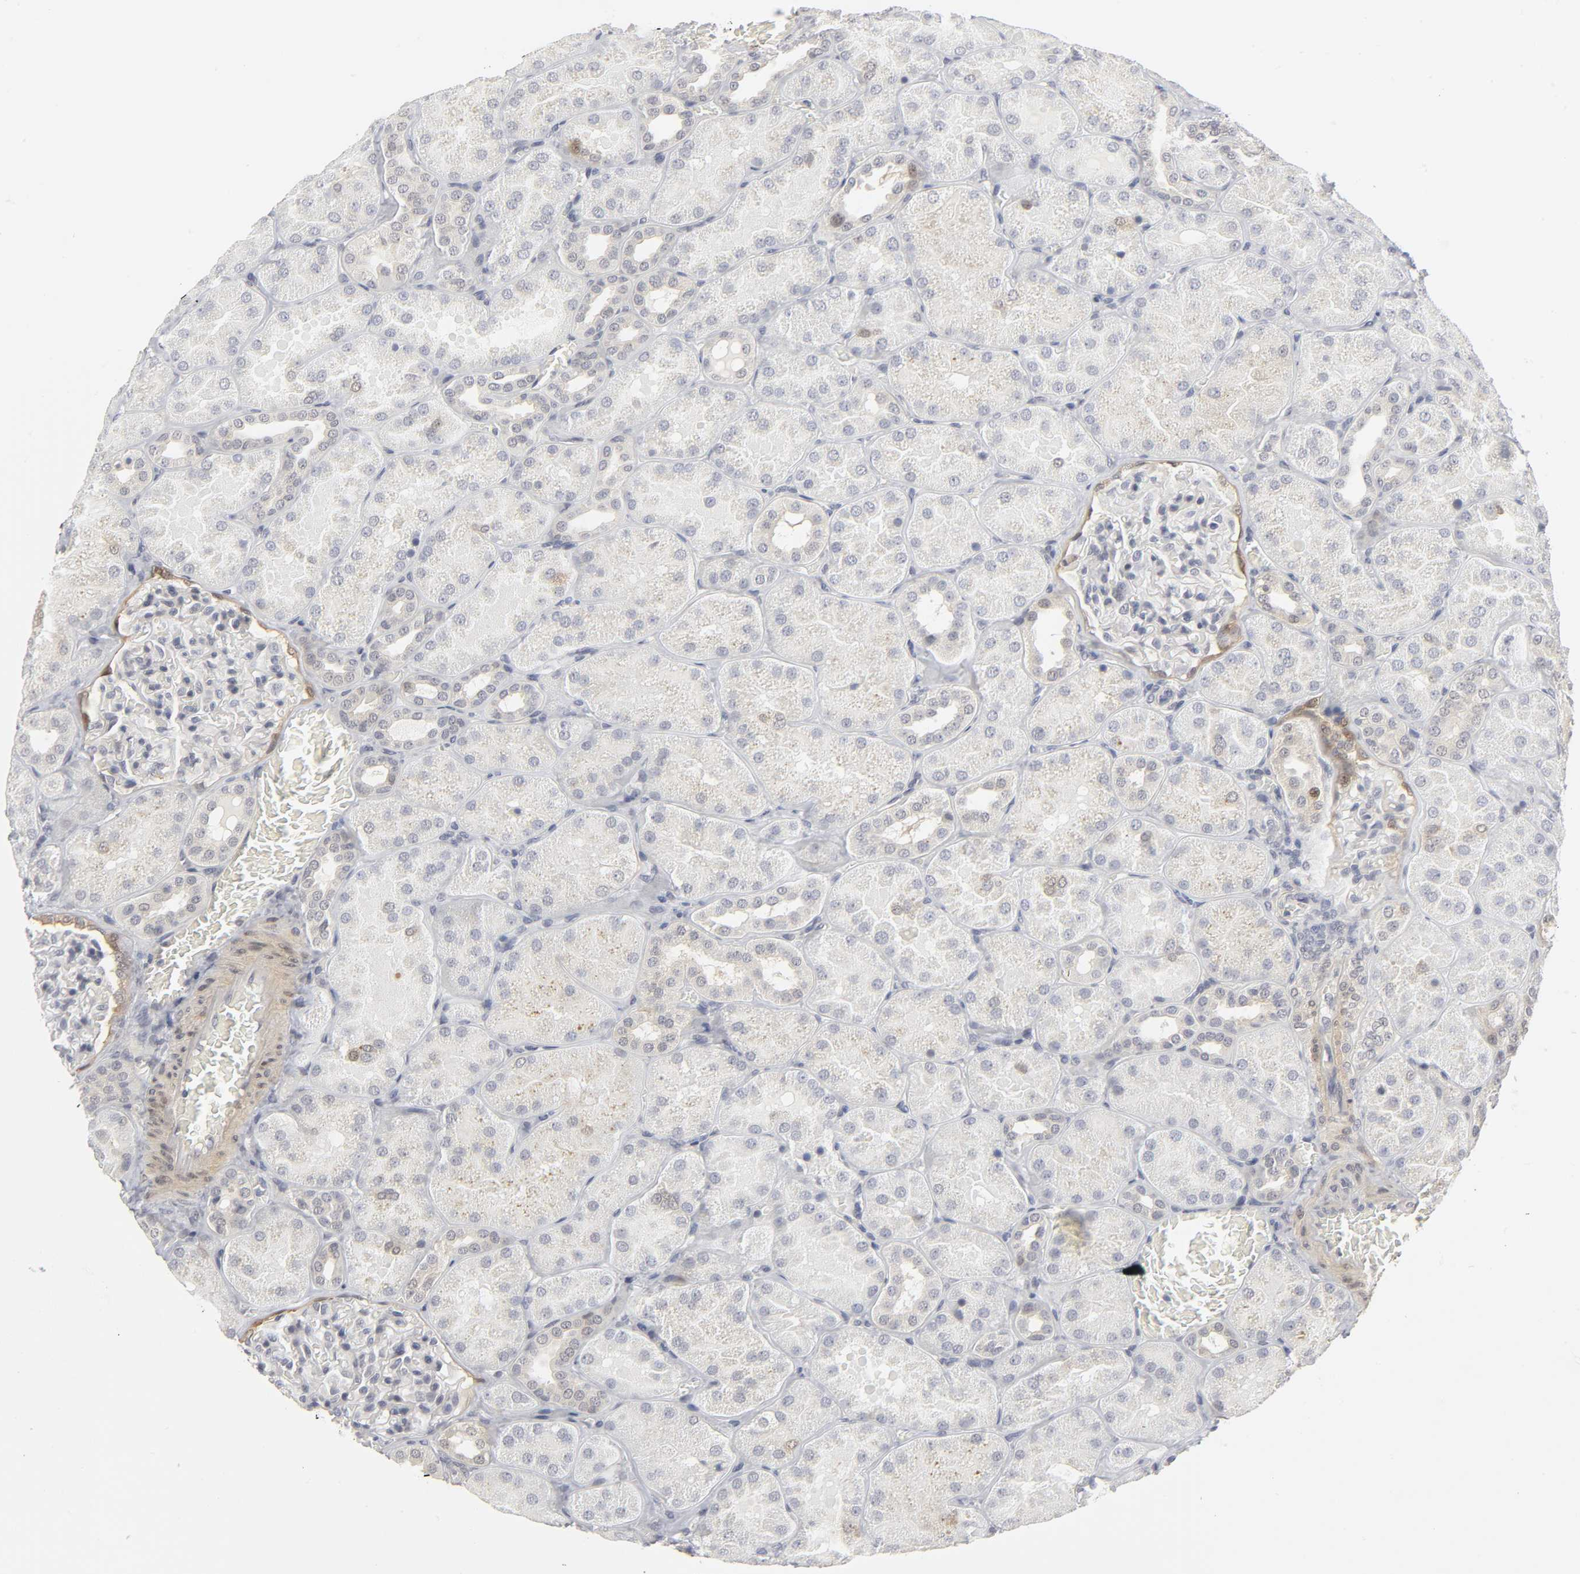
{"staining": {"intensity": "negative", "quantity": "none", "location": "none"}, "tissue": "kidney", "cell_type": "Cells in glomeruli", "image_type": "normal", "snomed": [{"axis": "morphology", "description": "Normal tissue, NOS"}, {"axis": "topography", "description": "Kidney"}], "caption": "Immunohistochemistry (IHC) micrograph of normal kidney: kidney stained with DAB (3,3'-diaminobenzidine) shows no significant protein expression in cells in glomeruli.", "gene": "PDLIM3", "patient": {"sex": "male", "age": 28}}